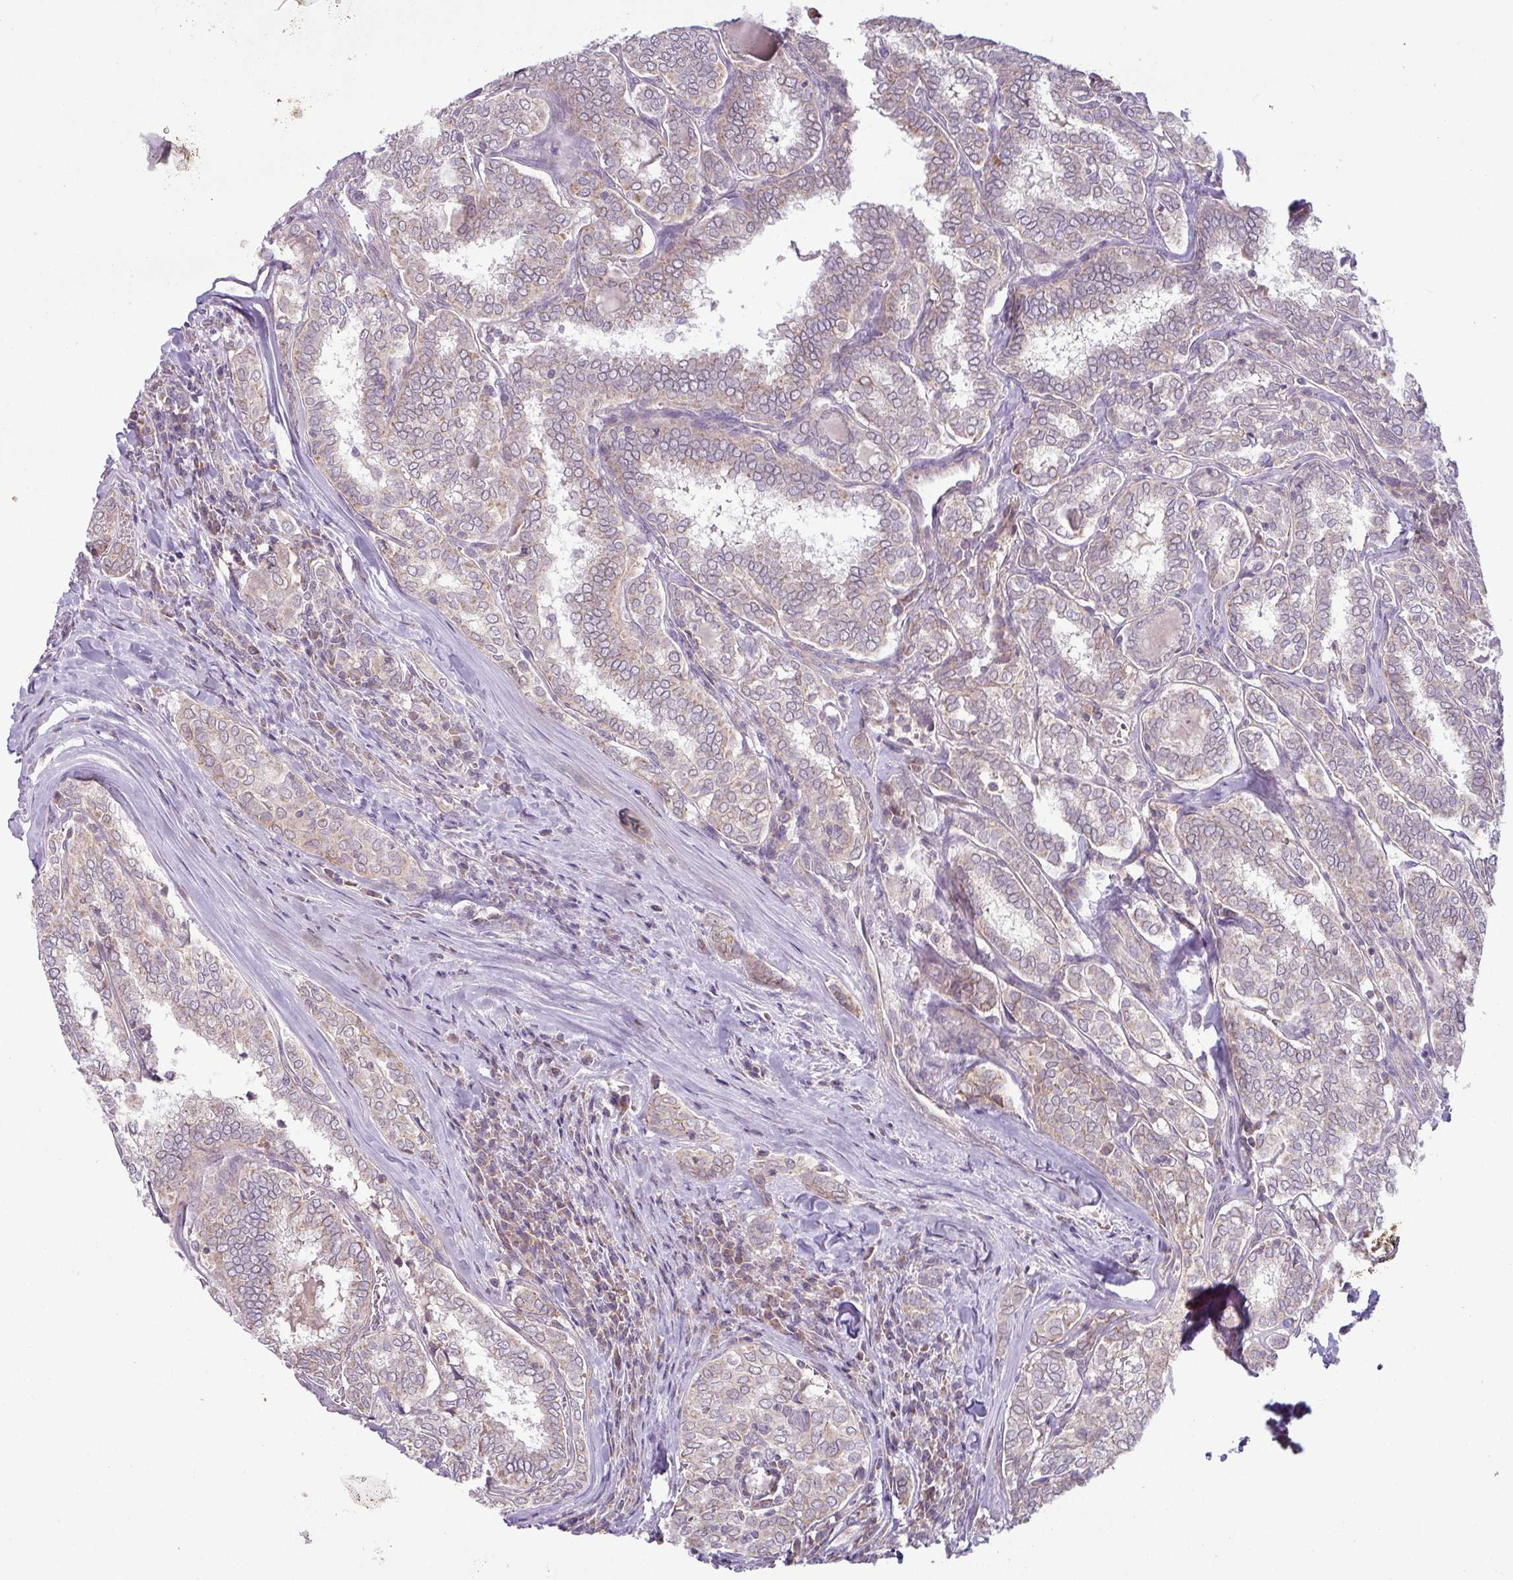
{"staining": {"intensity": "weak", "quantity": "<25%", "location": "cytoplasmic/membranous"}, "tissue": "thyroid cancer", "cell_type": "Tumor cells", "image_type": "cancer", "snomed": [{"axis": "morphology", "description": "Papillary adenocarcinoma, NOS"}, {"axis": "topography", "description": "Thyroid gland"}], "caption": "The histopathology image exhibits no significant staining in tumor cells of thyroid papillary adenocarcinoma.", "gene": "LRRC9", "patient": {"sex": "female", "age": 30}}